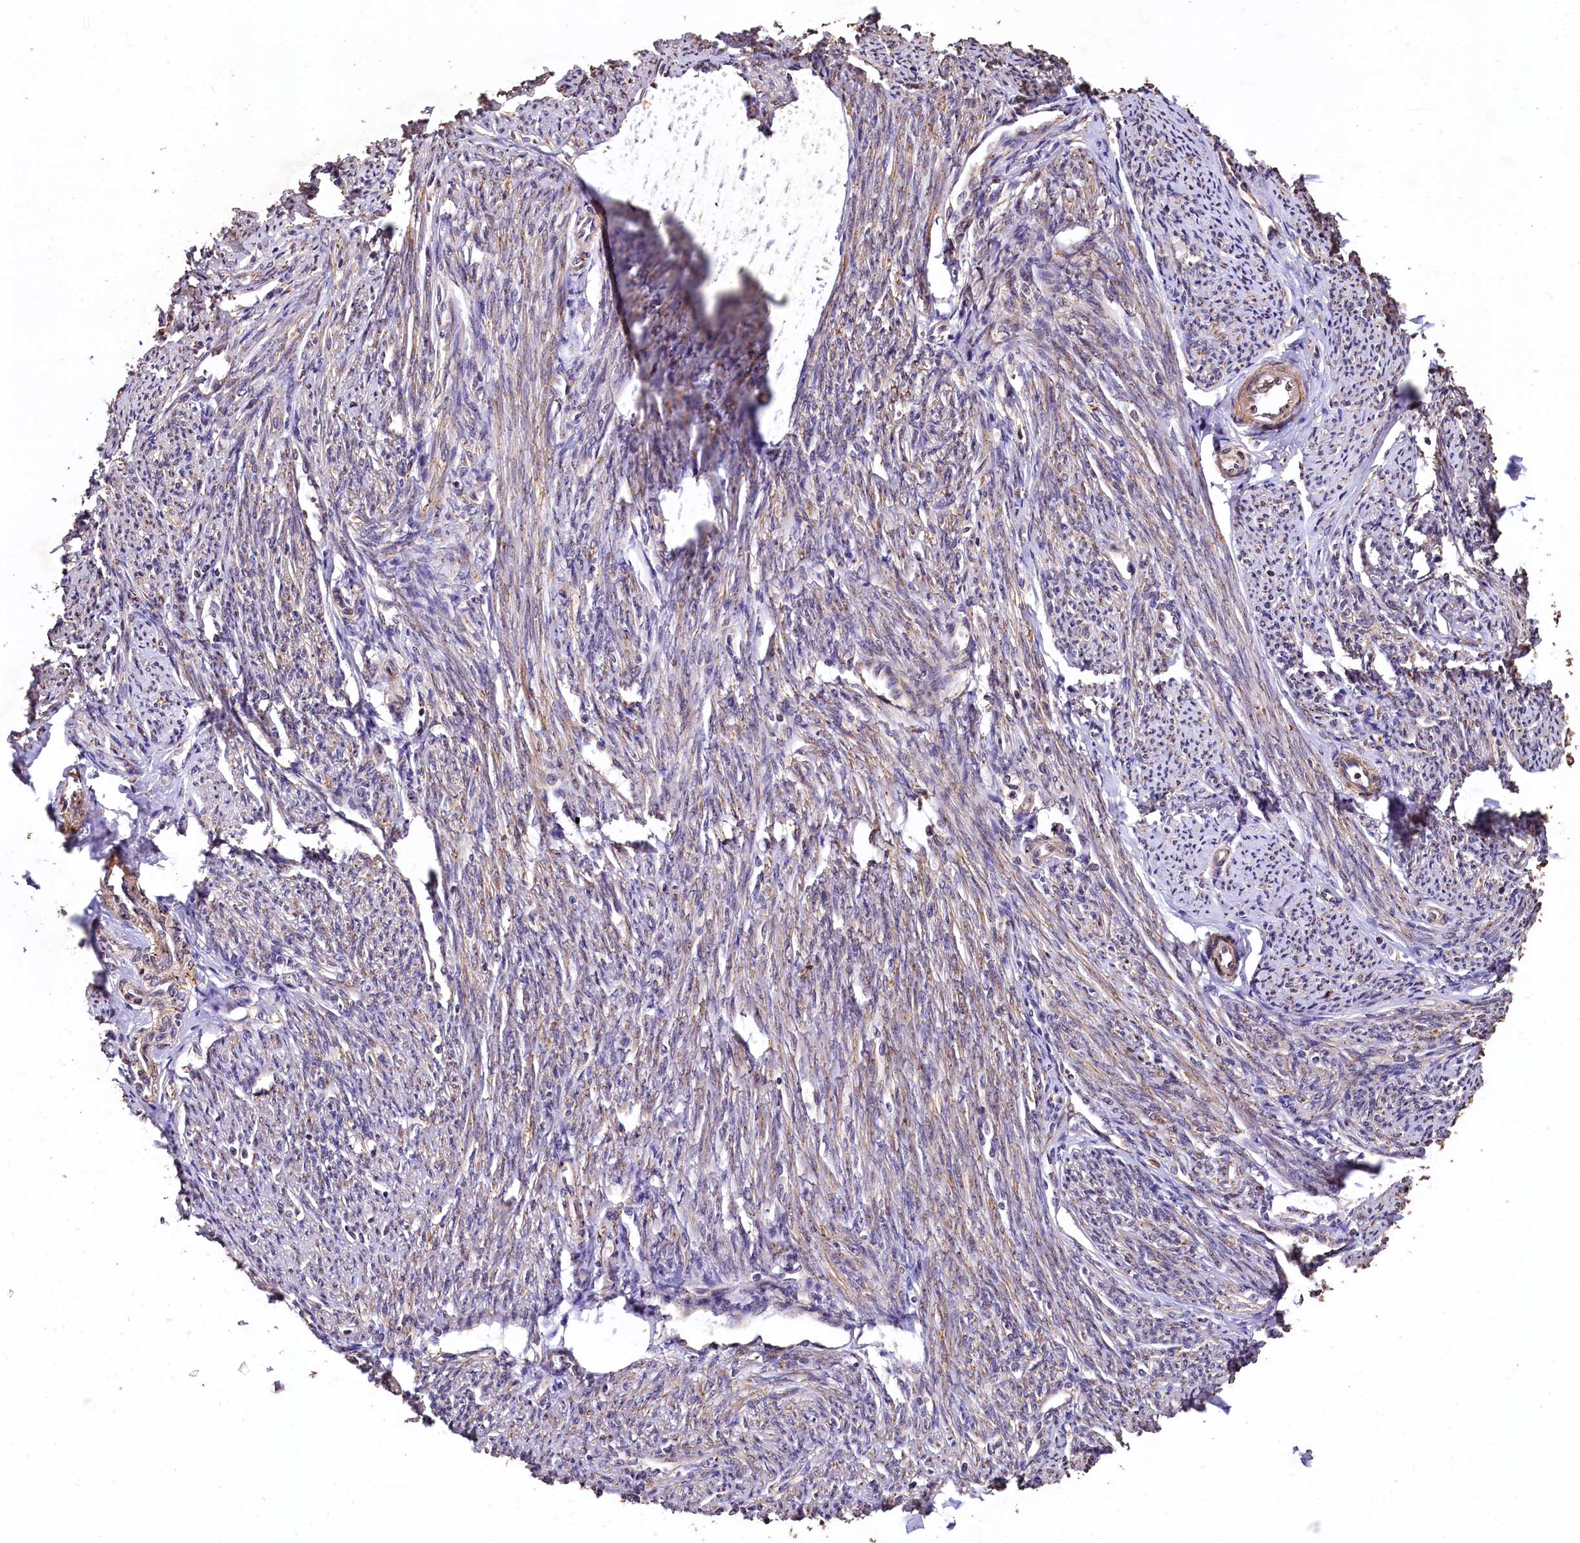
{"staining": {"intensity": "moderate", "quantity": "25%-75%", "location": "cytoplasmic/membranous"}, "tissue": "smooth muscle", "cell_type": "Smooth muscle cells", "image_type": "normal", "snomed": [{"axis": "morphology", "description": "Normal tissue, NOS"}, {"axis": "topography", "description": "Smooth muscle"}, {"axis": "topography", "description": "Uterus"}], "caption": "Smooth muscle stained with DAB immunohistochemistry displays medium levels of moderate cytoplasmic/membranous expression in approximately 25%-75% of smooth muscle cells. (Stains: DAB in brown, nuclei in blue, Microscopy: brightfield microscopy at high magnification).", "gene": "LSM4", "patient": {"sex": "female", "age": 59}}